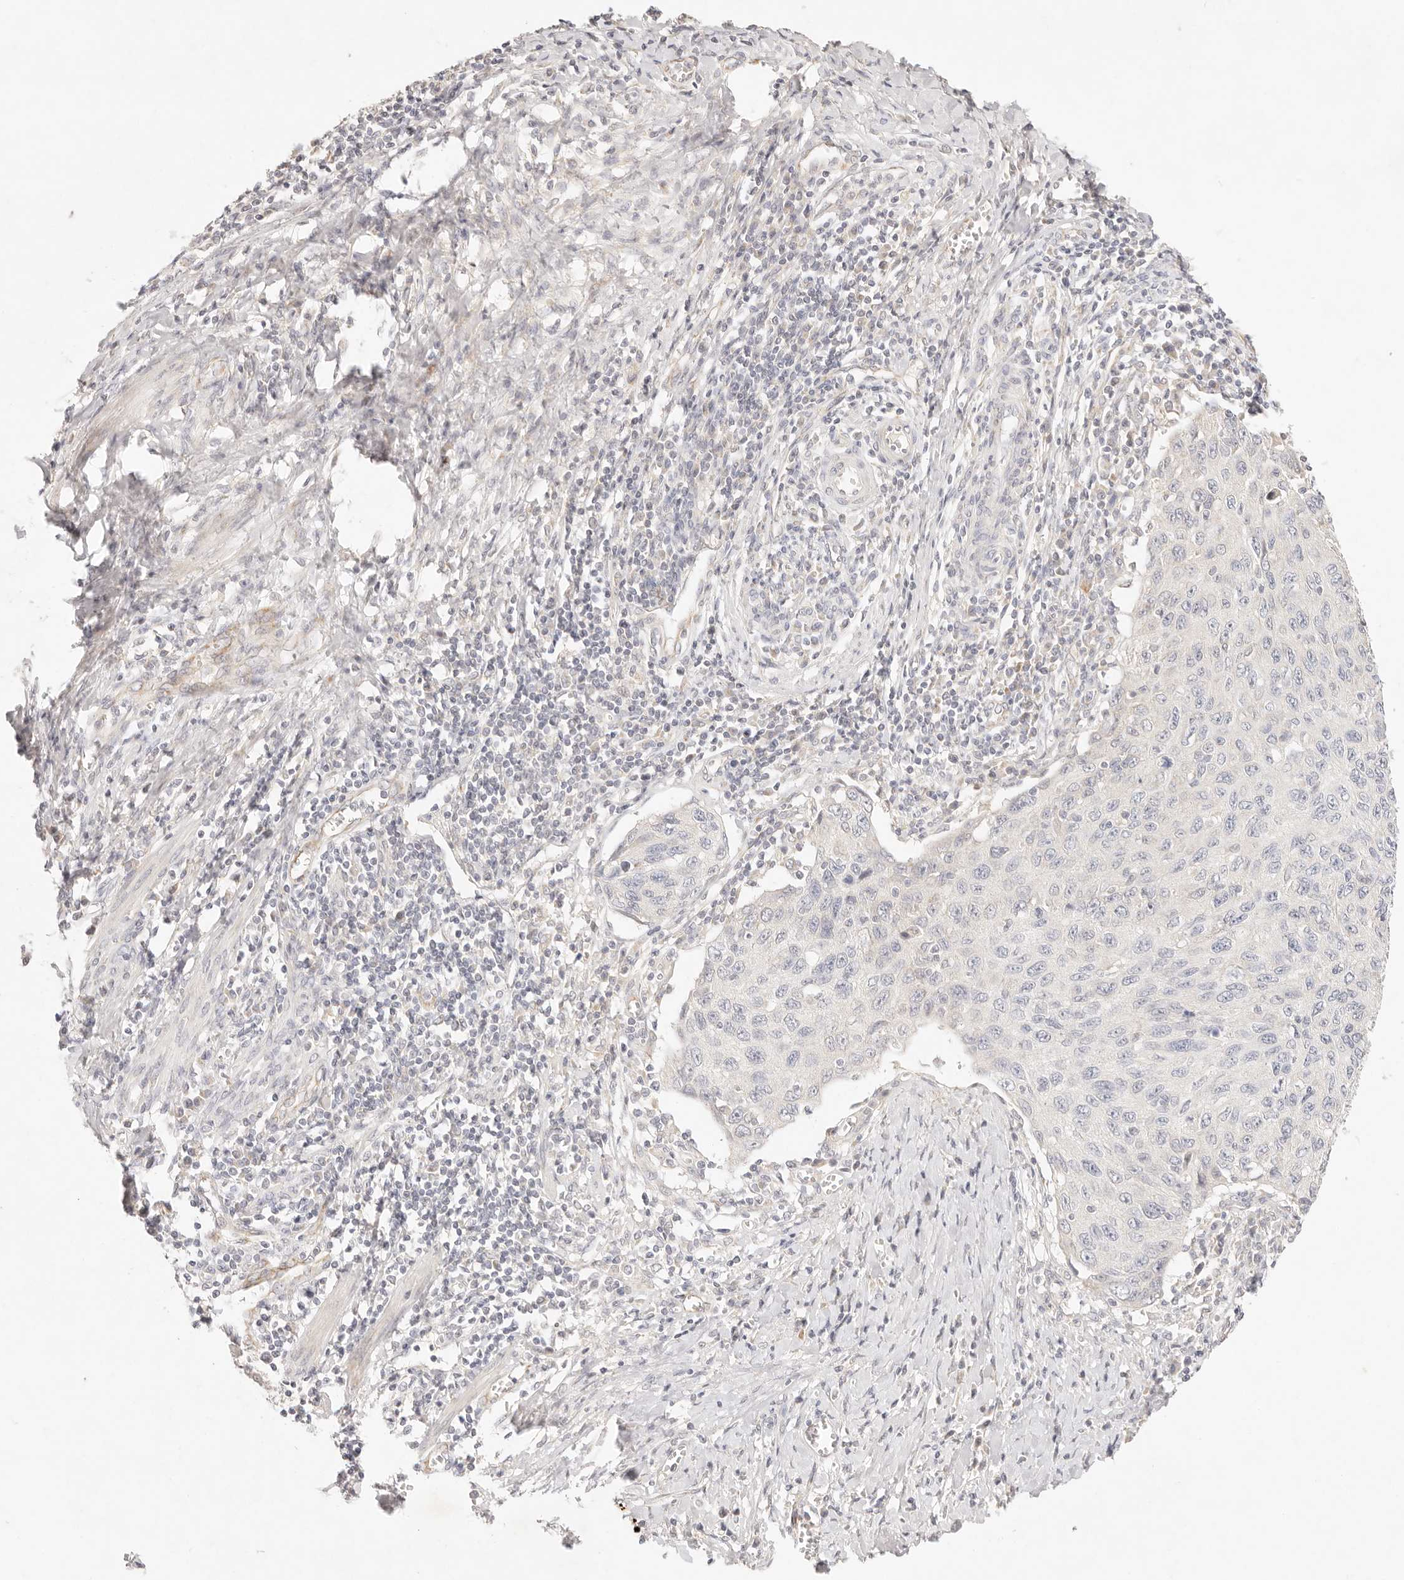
{"staining": {"intensity": "negative", "quantity": "none", "location": "none"}, "tissue": "cervical cancer", "cell_type": "Tumor cells", "image_type": "cancer", "snomed": [{"axis": "morphology", "description": "Squamous cell carcinoma, NOS"}, {"axis": "topography", "description": "Cervix"}], "caption": "Immunohistochemistry micrograph of neoplastic tissue: human cervical squamous cell carcinoma stained with DAB (3,3'-diaminobenzidine) demonstrates no significant protein staining in tumor cells.", "gene": "GPR156", "patient": {"sex": "female", "age": 53}}